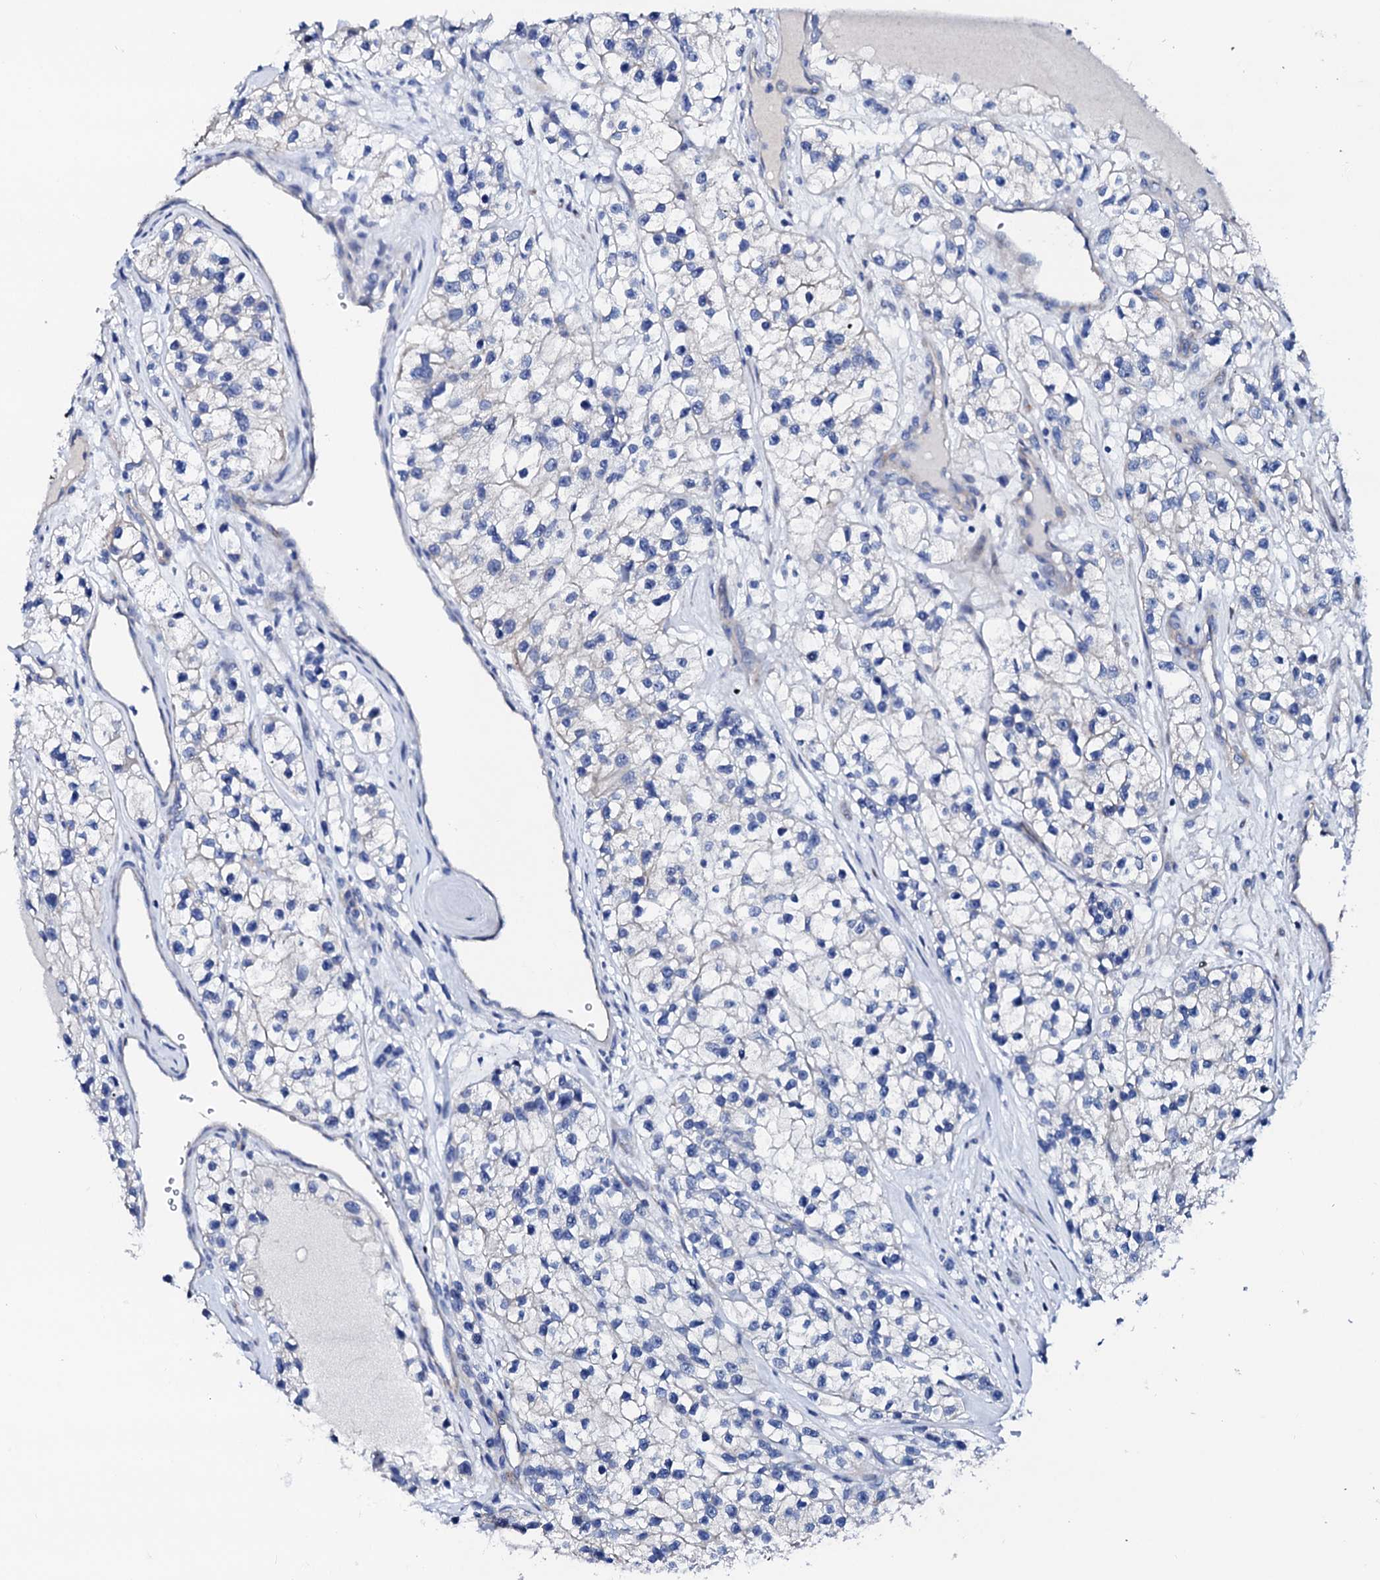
{"staining": {"intensity": "negative", "quantity": "none", "location": "none"}, "tissue": "renal cancer", "cell_type": "Tumor cells", "image_type": "cancer", "snomed": [{"axis": "morphology", "description": "Adenocarcinoma, NOS"}, {"axis": "topography", "description": "Kidney"}], "caption": "A high-resolution micrograph shows immunohistochemistry (IHC) staining of adenocarcinoma (renal), which demonstrates no significant positivity in tumor cells.", "gene": "TRDN", "patient": {"sex": "female", "age": 57}}